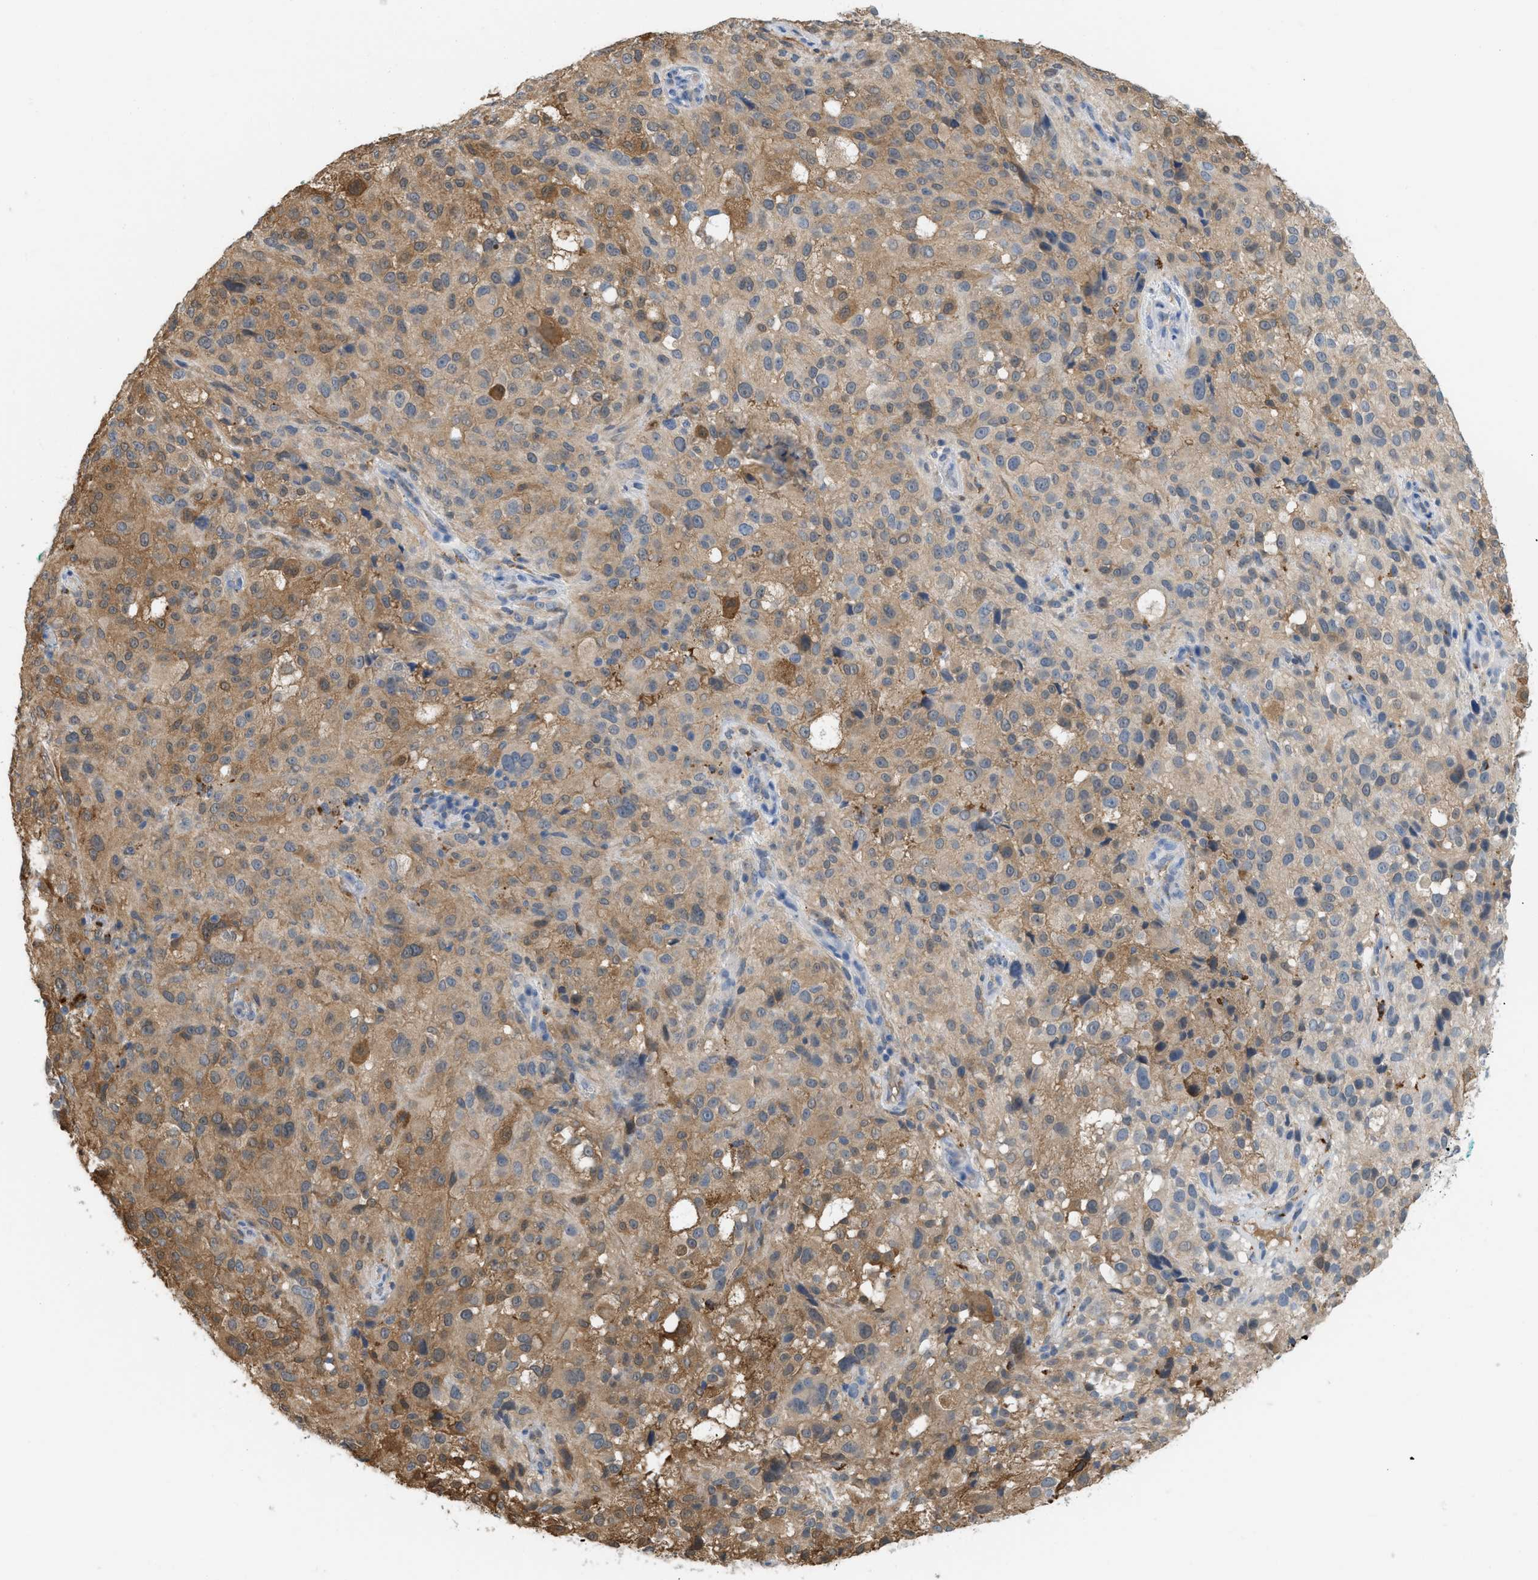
{"staining": {"intensity": "moderate", "quantity": ">75%", "location": "cytoplasmic/membranous"}, "tissue": "melanoma", "cell_type": "Tumor cells", "image_type": "cancer", "snomed": [{"axis": "morphology", "description": "Necrosis, NOS"}, {"axis": "morphology", "description": "Malignant melanoma, NOS"}, {"axis": "topography", "description": "Skin"}], "caption": "Melanoma stained with DAB immunohistochemistry reveals medium levels of moderate cytoplasmic/membranous positivity in approximately >75% of tumor cells. (IHC, brightfield microscopy, high magnification).", "gene": "CSTB", "patient": {"sex": "female", "age": 87}}